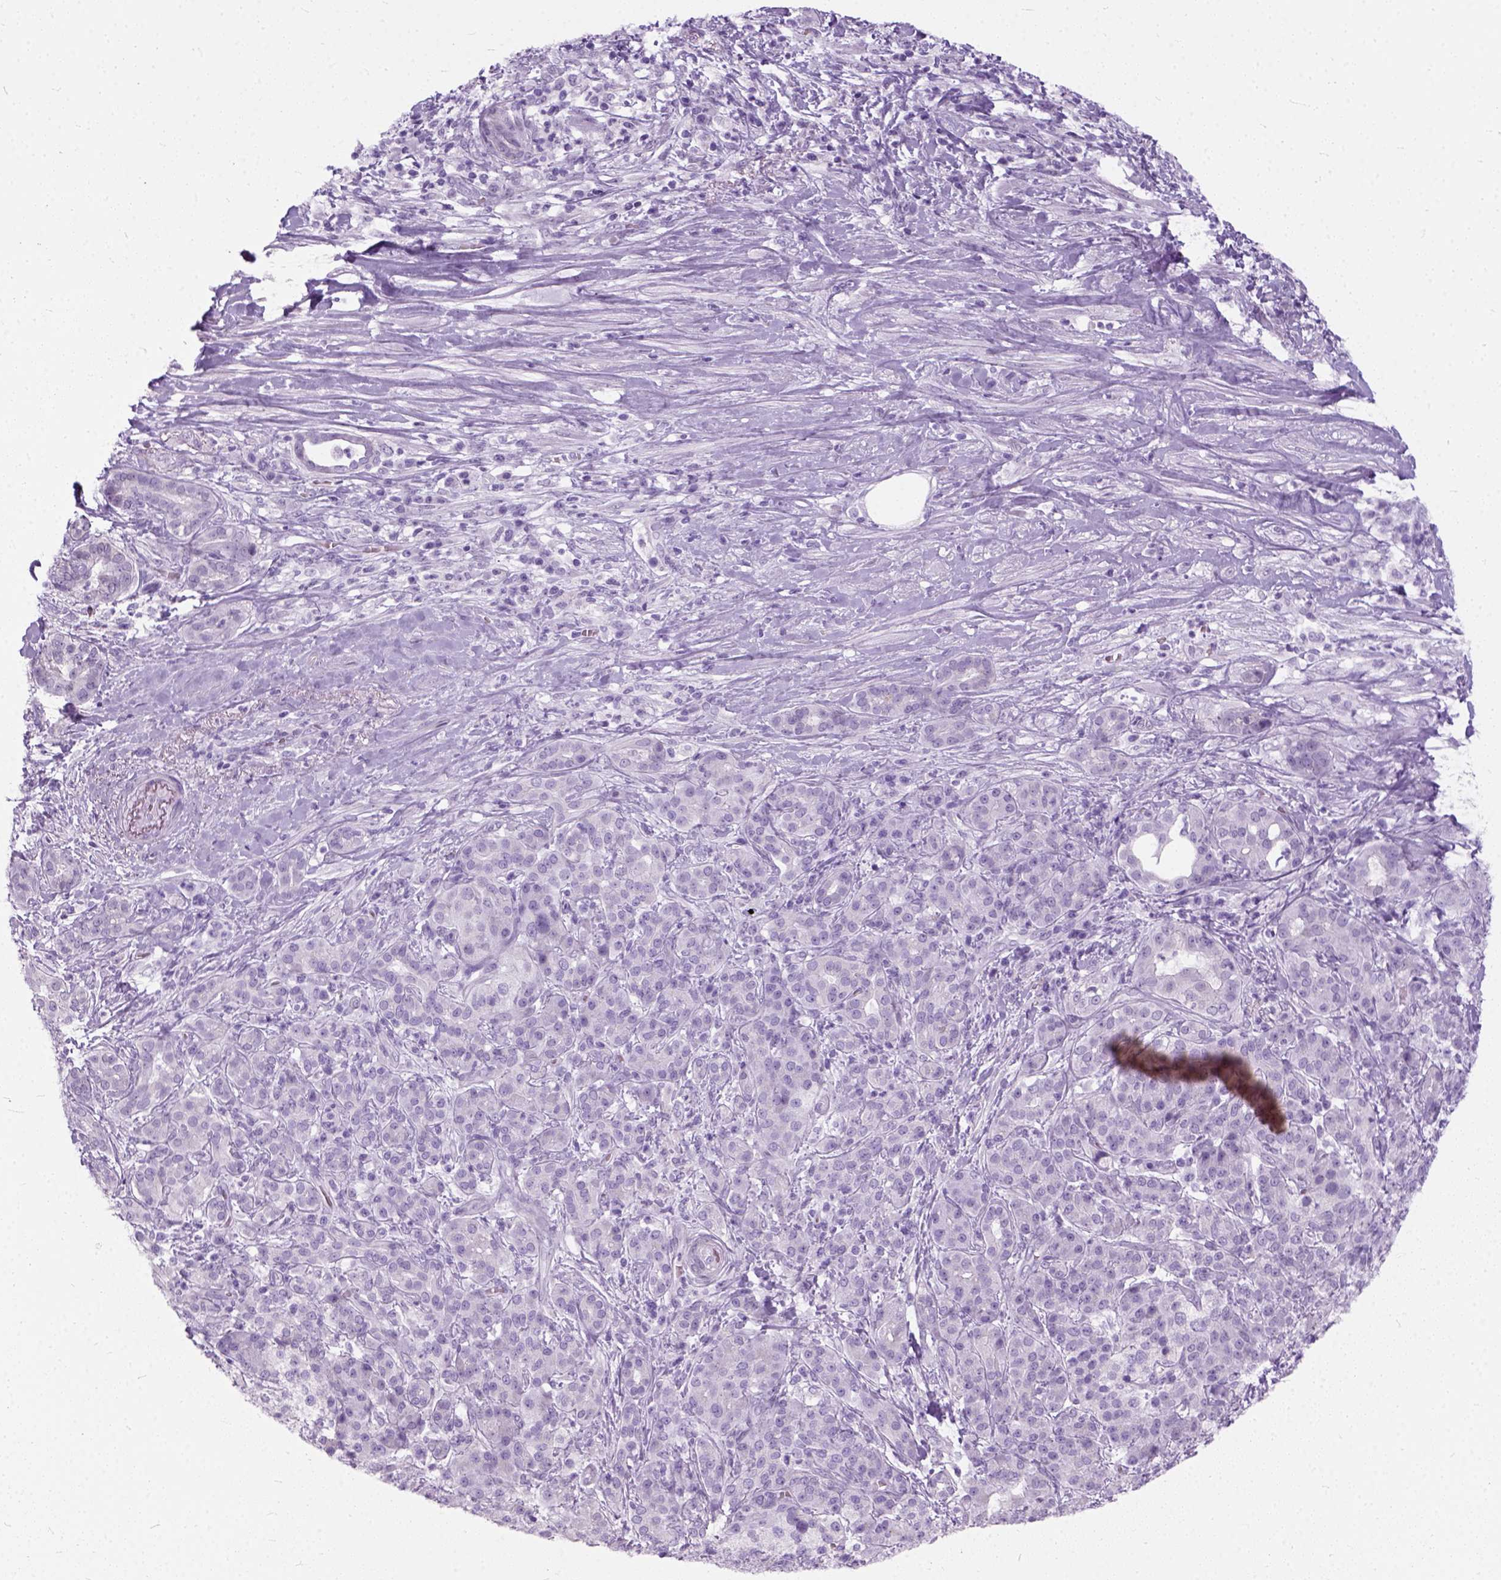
{"staining": {"intensity": "negative", "quantity": "none", "location": "none"}, "tissue": "pancreatic cancer", "cell_type": "Tumor cells", "image_type": "cancer", "snomed": [{"axis": "morphology", "description": "Normal tissue, NOS"}, {"axis": "morphology", "description": "Inflammation, NOS"}, {"axis": "morphology", "description": "Adenocarcinoma, NOS"}, {"axis": "topography", "description": "Pancreas"}], "caption": "Immunohistochemical staining of human pancreatic adenocarcinoma exhibits no significant staining in tumor cells.", "gene": "AXDND1", "patient": {"sex": "male", "age": 57}}